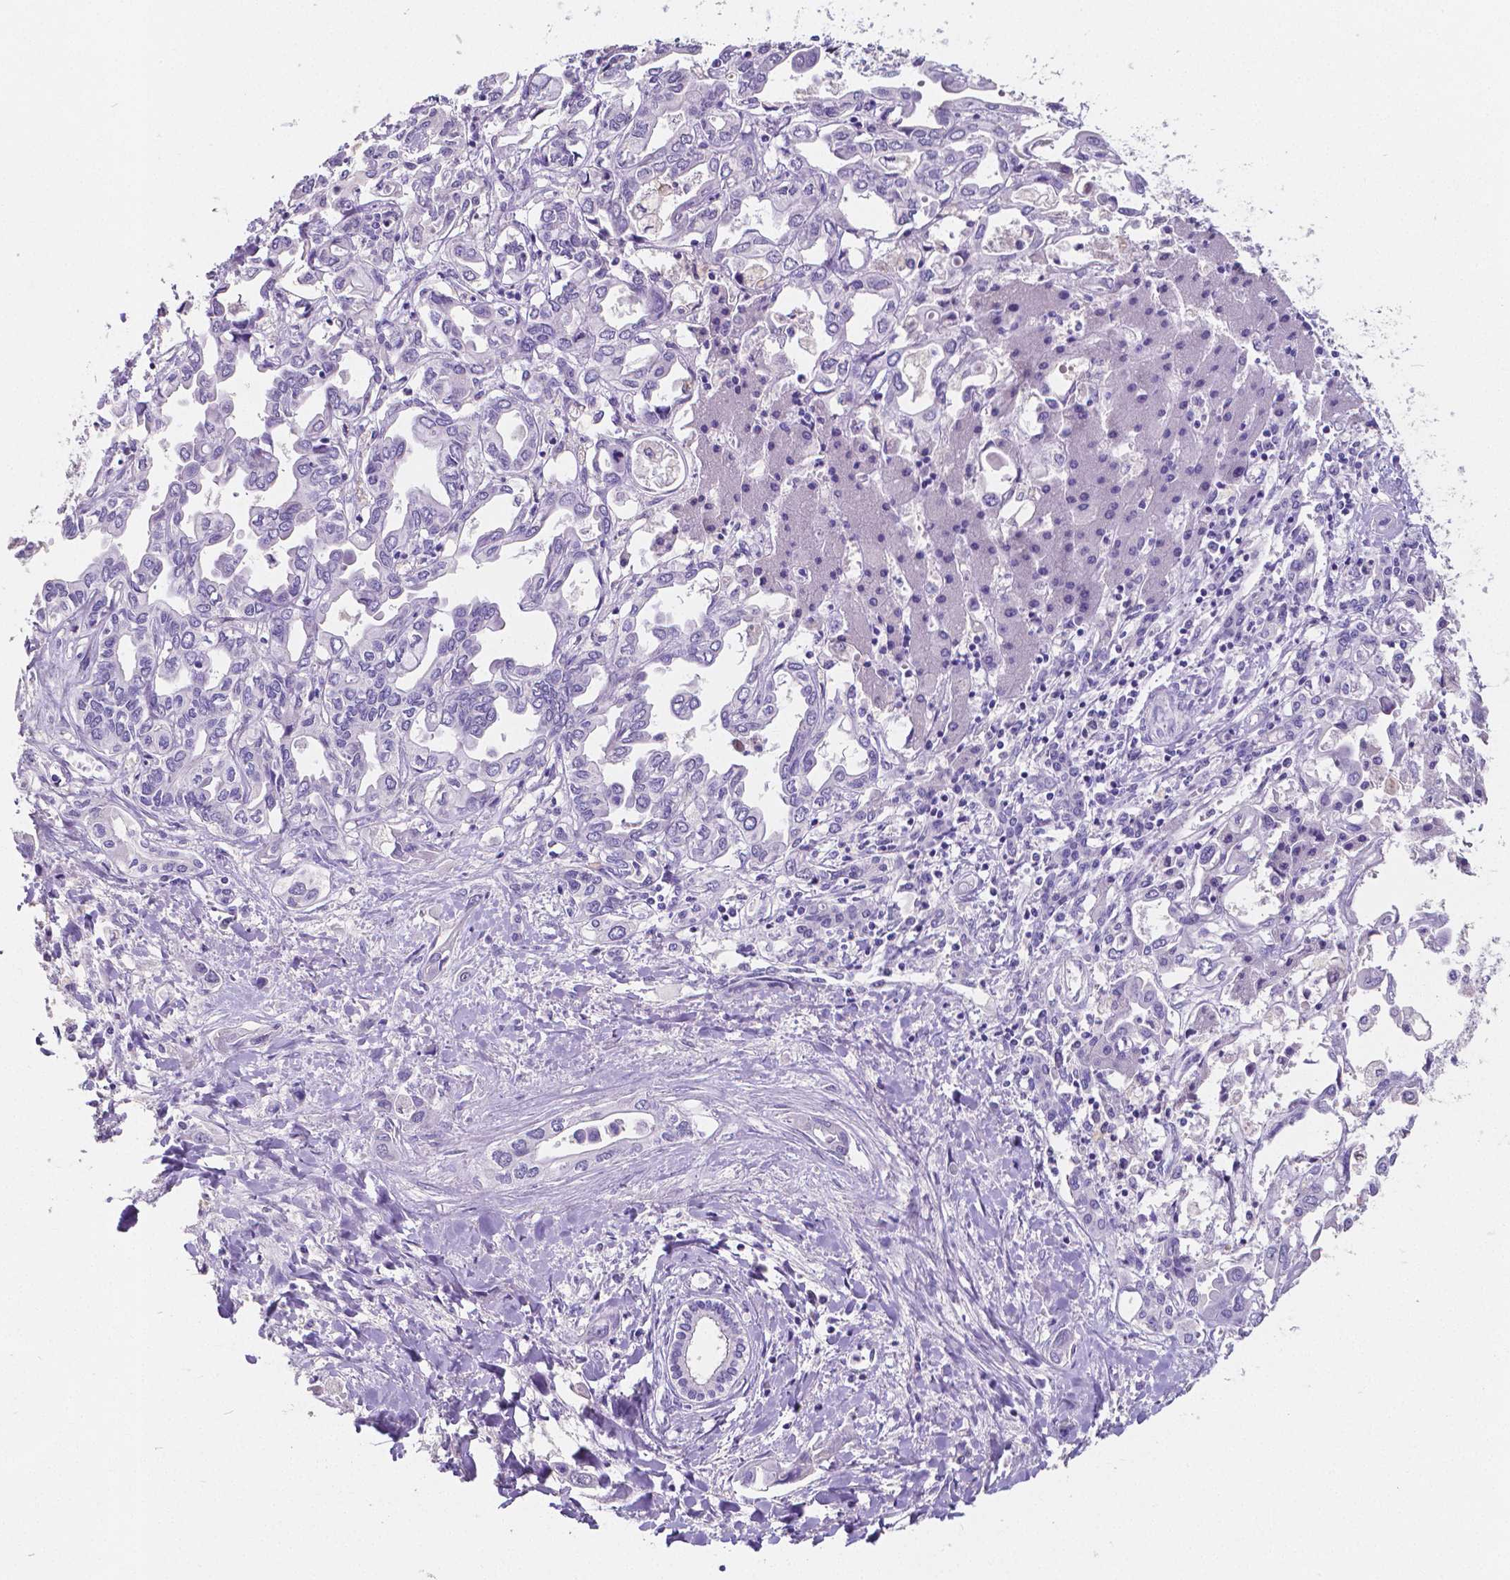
{"staining": {"intensity": "negative", "quantity": "none", "location": "none"}, "tissue": "liver cancer", "cell_type": "Tumor cells", "image_type": "cancer", "snomed": [{"axis": "morphology", "description": "Cholangiocarcinoma"}, {"axis": "topography", "description": "Liver"}], "caption": "This image is of liver cancer (cholangiocarcinoma) stained with immunohistochemistry to label a protein in brown with the nuclei are counter-stained blue. There is no positivity in tumor cells.", "gene": "SATB2", "patient": {"sex": "female", "age": 64}}